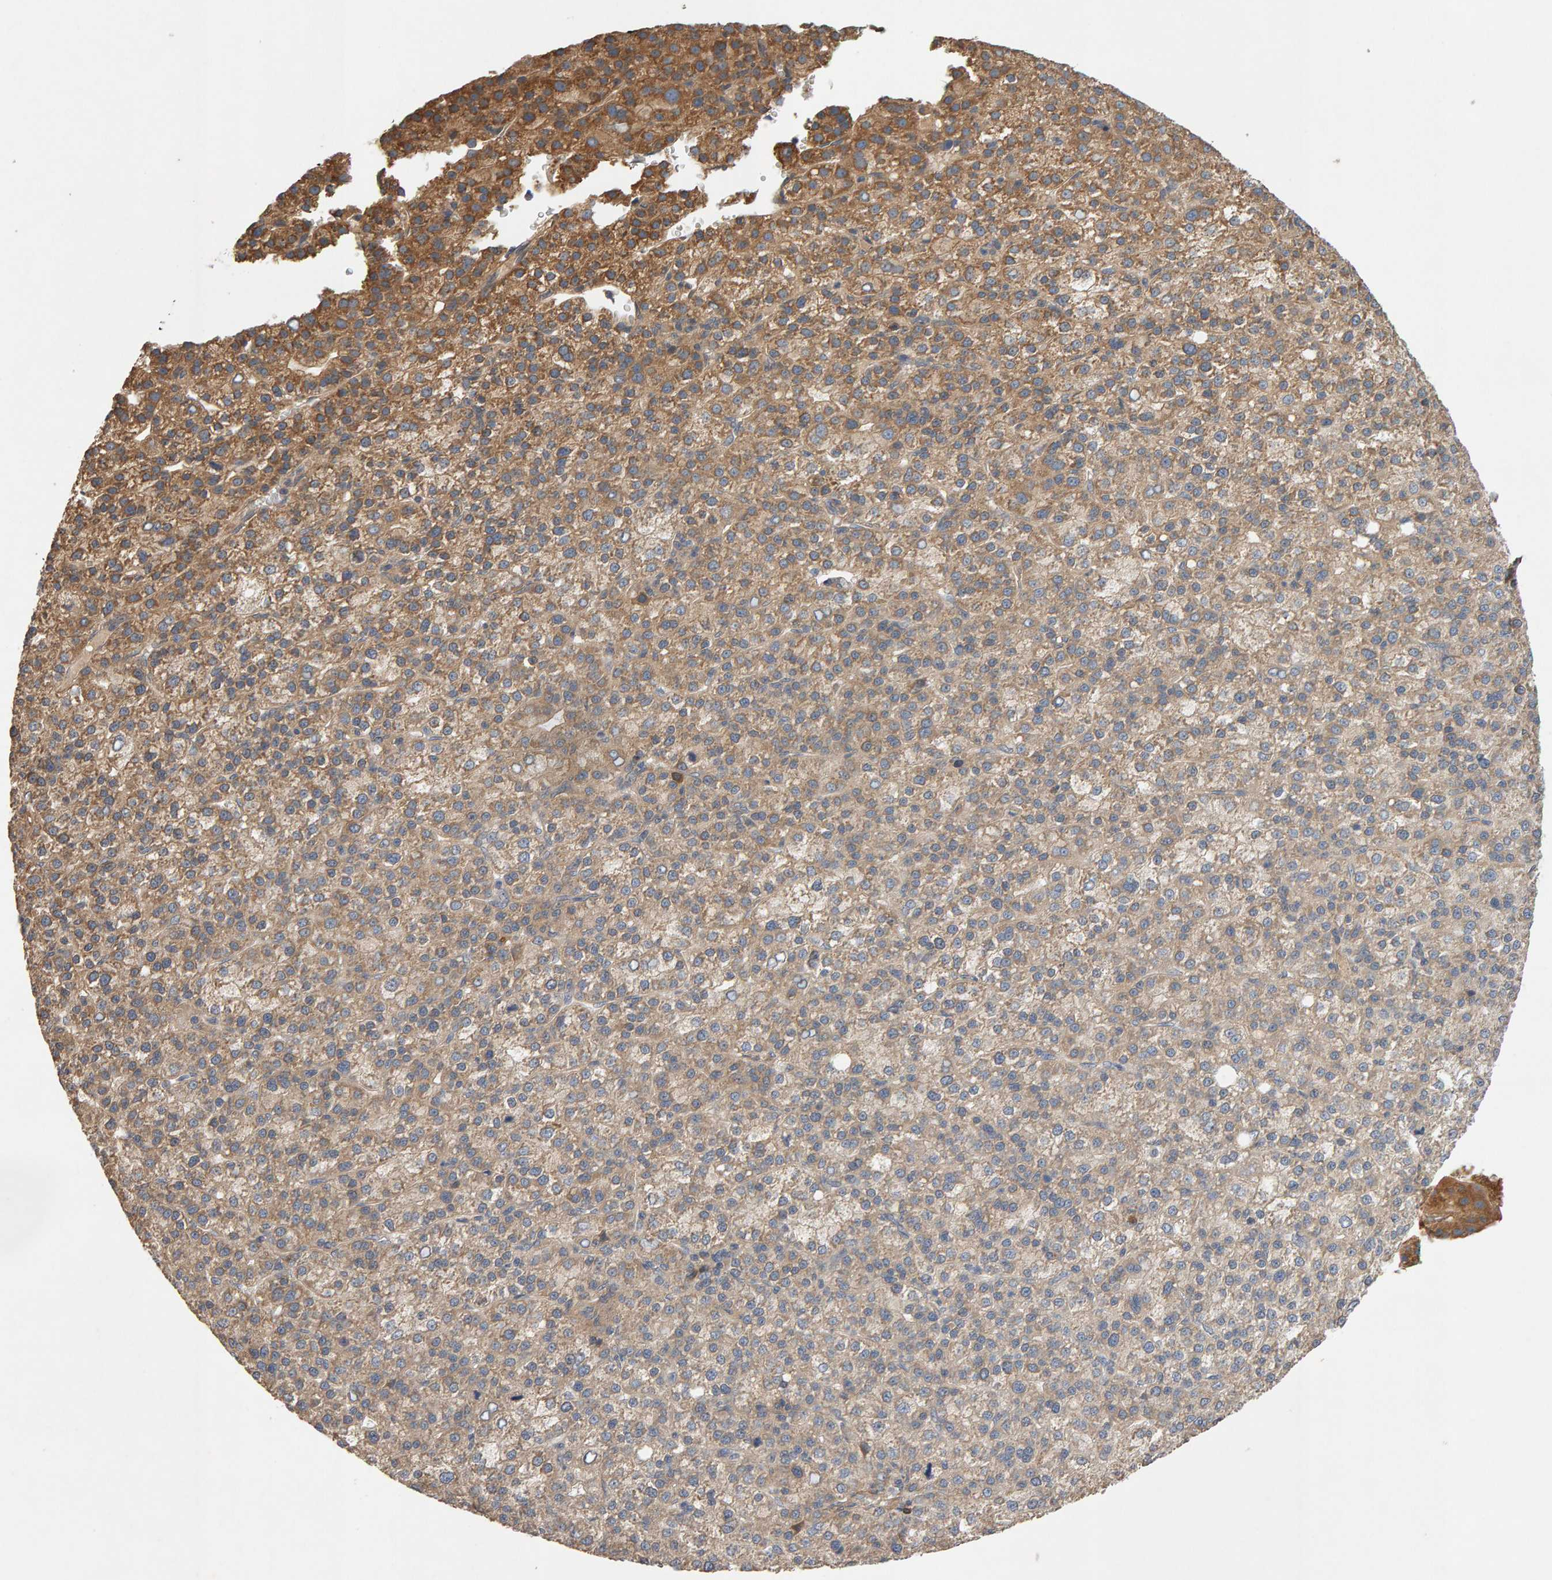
{"staining": {"intensity": "moderate", "quantity": ">75%", "location": "cytoplasmic/membranous"}, "tissue": "liver cancer", "cell_type": "Tumor cells", "image_type": "cancer", "snomed": [{"axis": "morphology", "description": "Carcinoma, Hepatocellular, NOS"}, {"axis": "topography", "description": "Liver"}], "caption": "The photomicrograph reveals staining of liver cancer (hepatocellular carcinoma), revealing moderate cytoplasmic/membranous protein positivity (brown color) within tumor cells.", "gene": "RNF19A", "patient": {"sex": "female", "age": 58}}